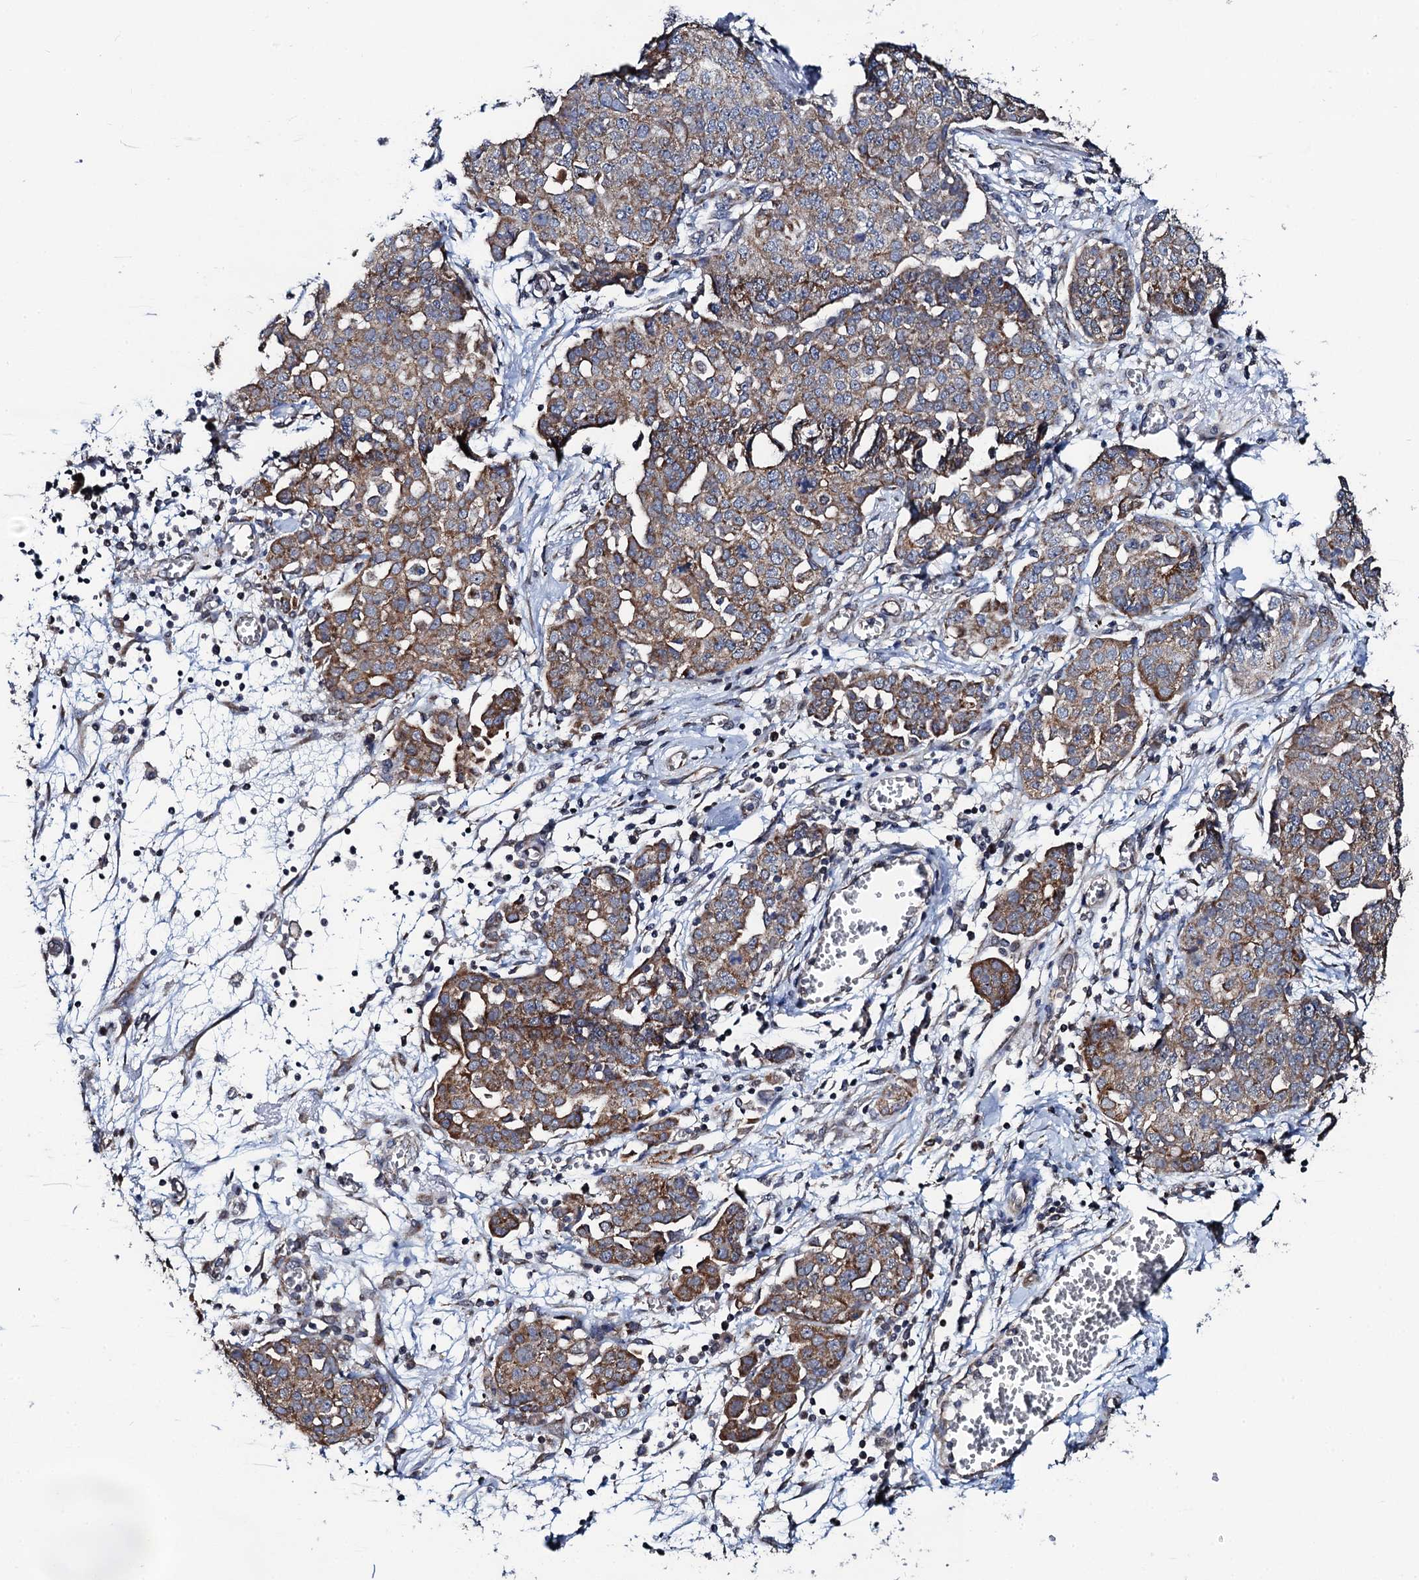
{"staining": {"intensity": "moderate", "quantity": ">75%", "location": "cytoplasmic/membranous"}, "tissue": "ovarian cancer", "cell_type": "Tumor cells", "image_type": "cancer", "snomed": [{"axis": "morphology", "description": "Cystadenocarcinoma, serous, NOS"}, {"axis": "topography", "description": "Soft tissue"}, {"axis": "topography", "description": "Ovary"}], "caption": "Brown immunohistochemical staining in ovarian cancer exhibits moderate cytoplasmic/membranous expression in about >75% of tumor cells. (DAB = brown stain, brightfield microscopy at high magnification).", "gene": "PTCD3", "patient": {"sex": "female", "age": 57}}